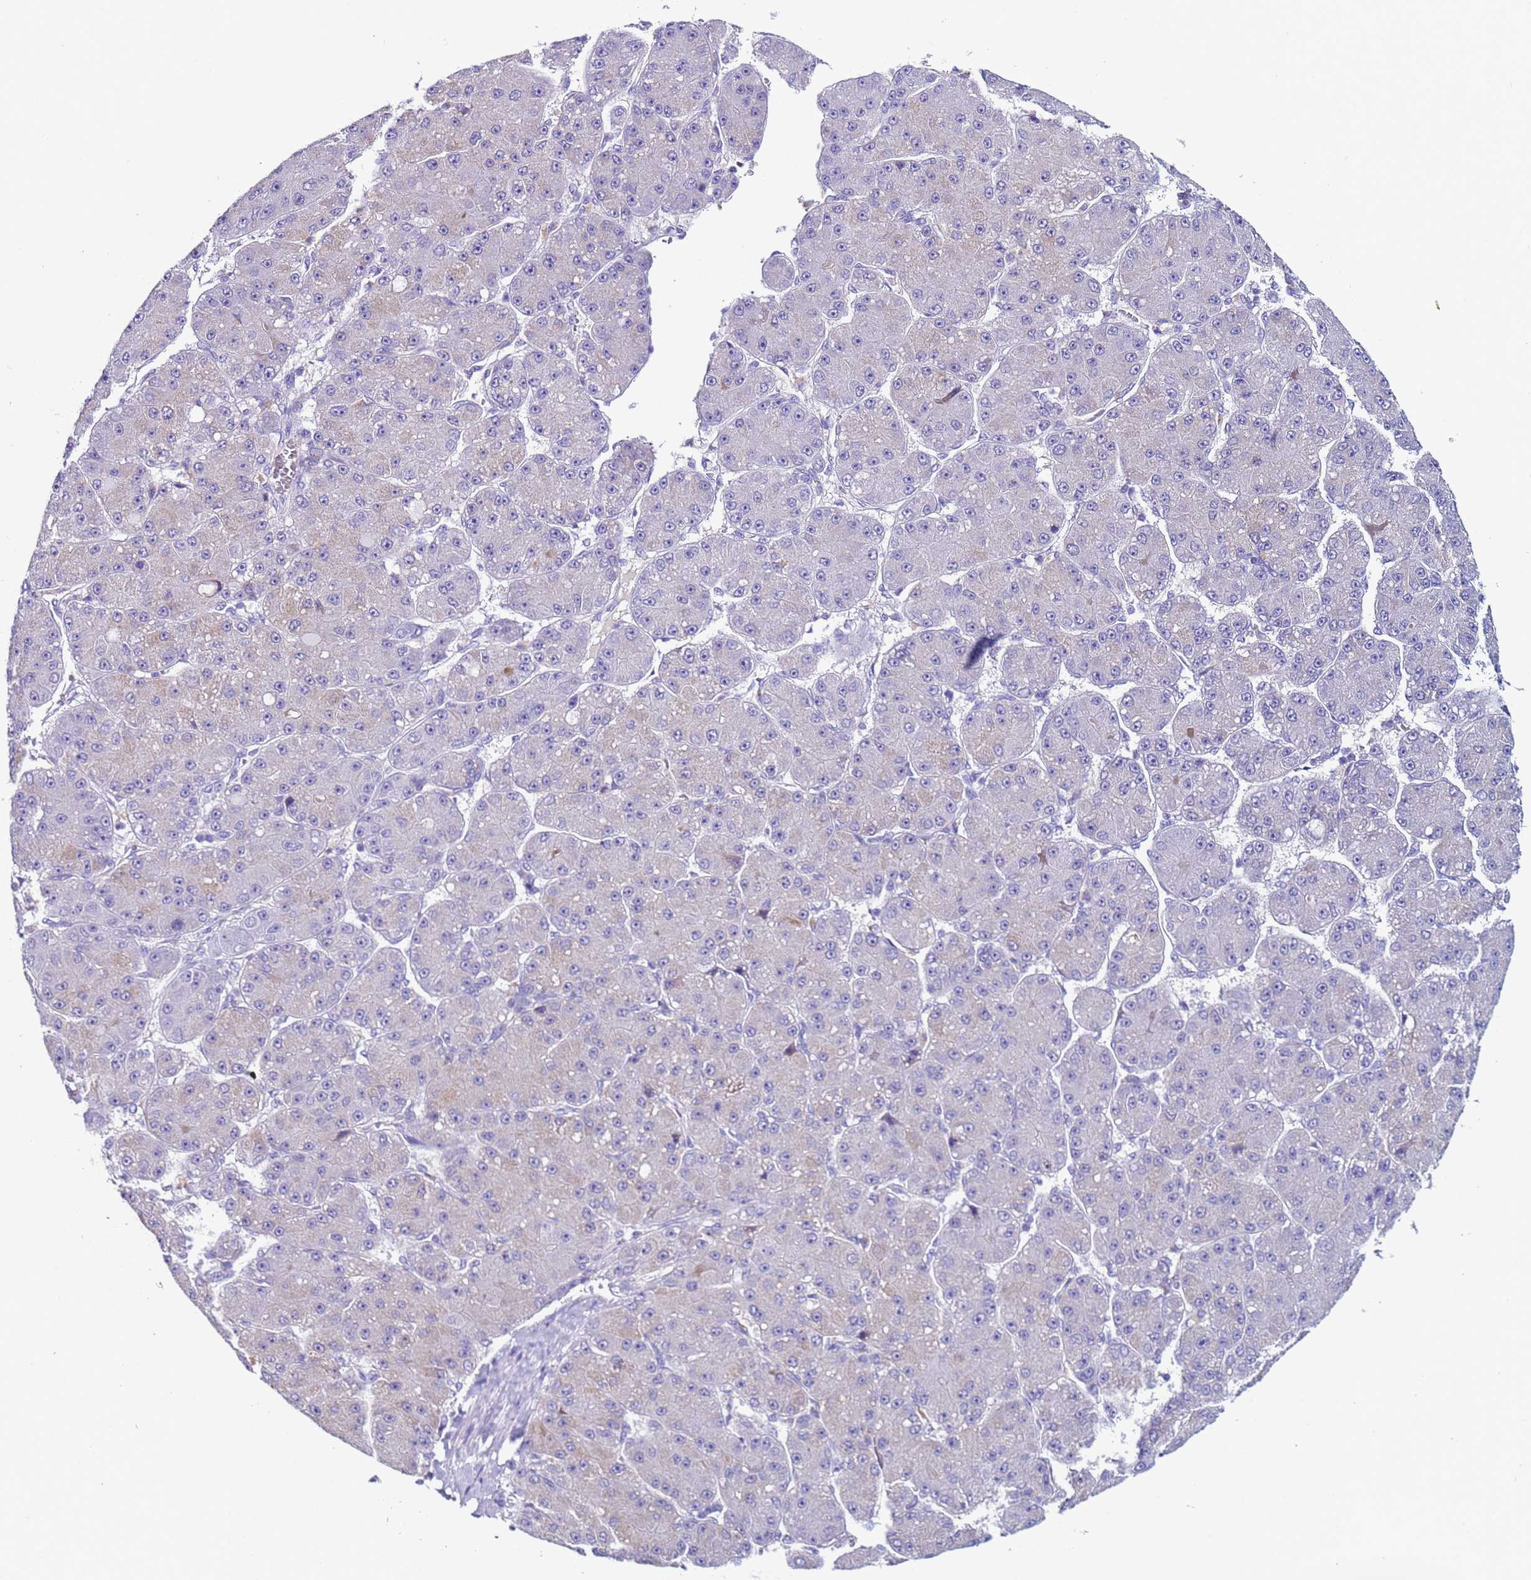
{"staining": {"intensity": "negative", "quantity": "none", "location": "none"}, "tissue": "liver cancer", "cell_type": "Tumor cells", "image_type": "cancer", "snomed": [{"axis": "morphology", "description": "Carcinoma, Hepatocellular, NOS"}, {"axis": "topography", "description": "Liver"}], "caption": "The image reveals no staining of tumor cells in liver hepatocellular carcinoma.", "gene": "ZNF248", "patient": {"sex": "male", "age": 67}}